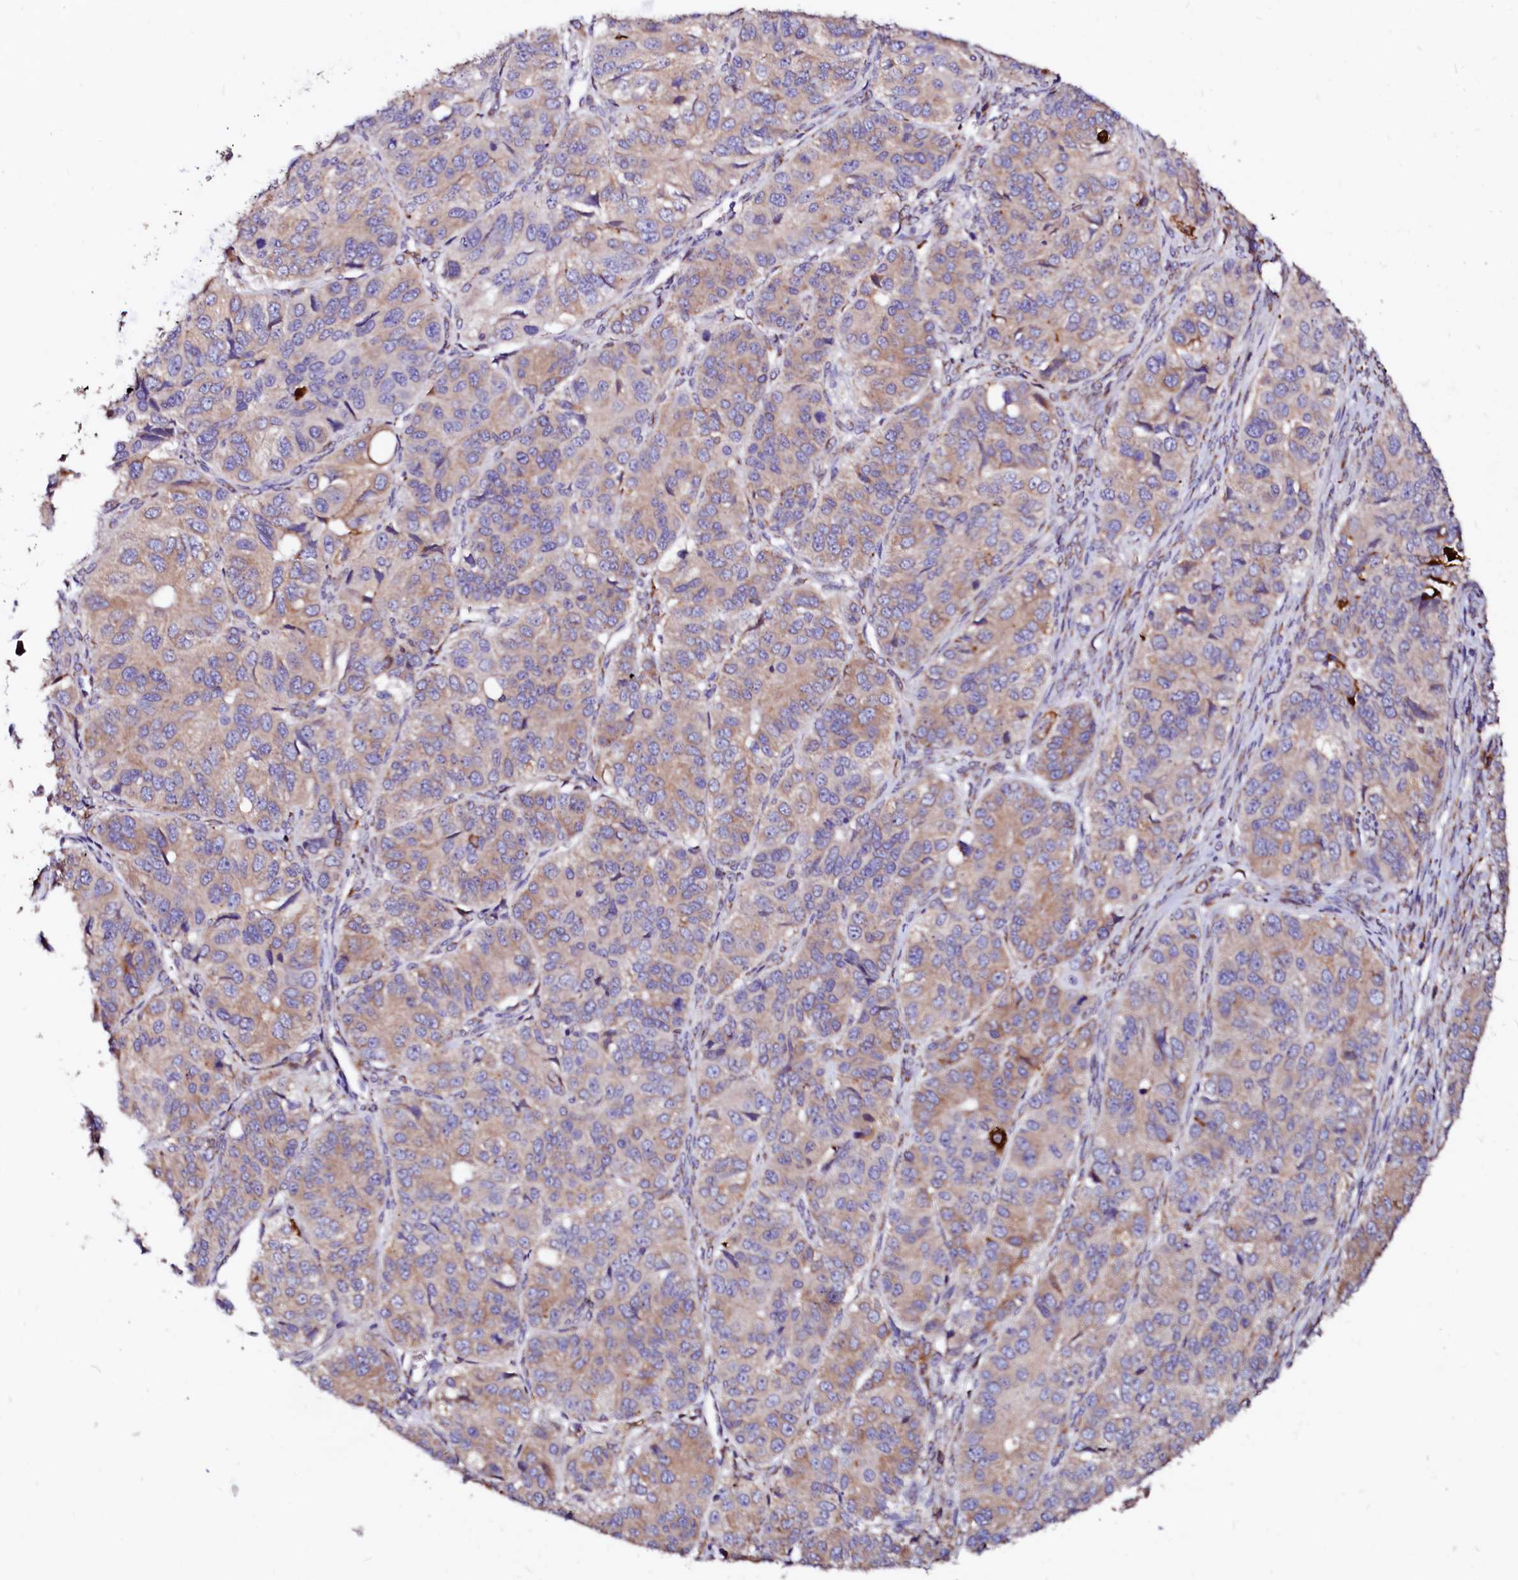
{"staining": {"intensity": "strong", "quantity": "25%-75%", "location": "cytoplasmic/membranous"}, "tissue": "ovarian cancer", "cell_type": "Tumor cells", "image_type": "cancer", "snomed": [{"axis": "morphology", "description": "Carcinoma, endometroid"}, {"axis": "topography", "description": "Ovary"}], "caption": "Immunohistochemical staining of human endometroid carcinoma (ovarian) displays high levels of strong cytoplasmic/membranous staining in approximately 25%-75% of tumor cells.", "gene": "LMAN1", "patient": {"sex": "female", "age": 51}}